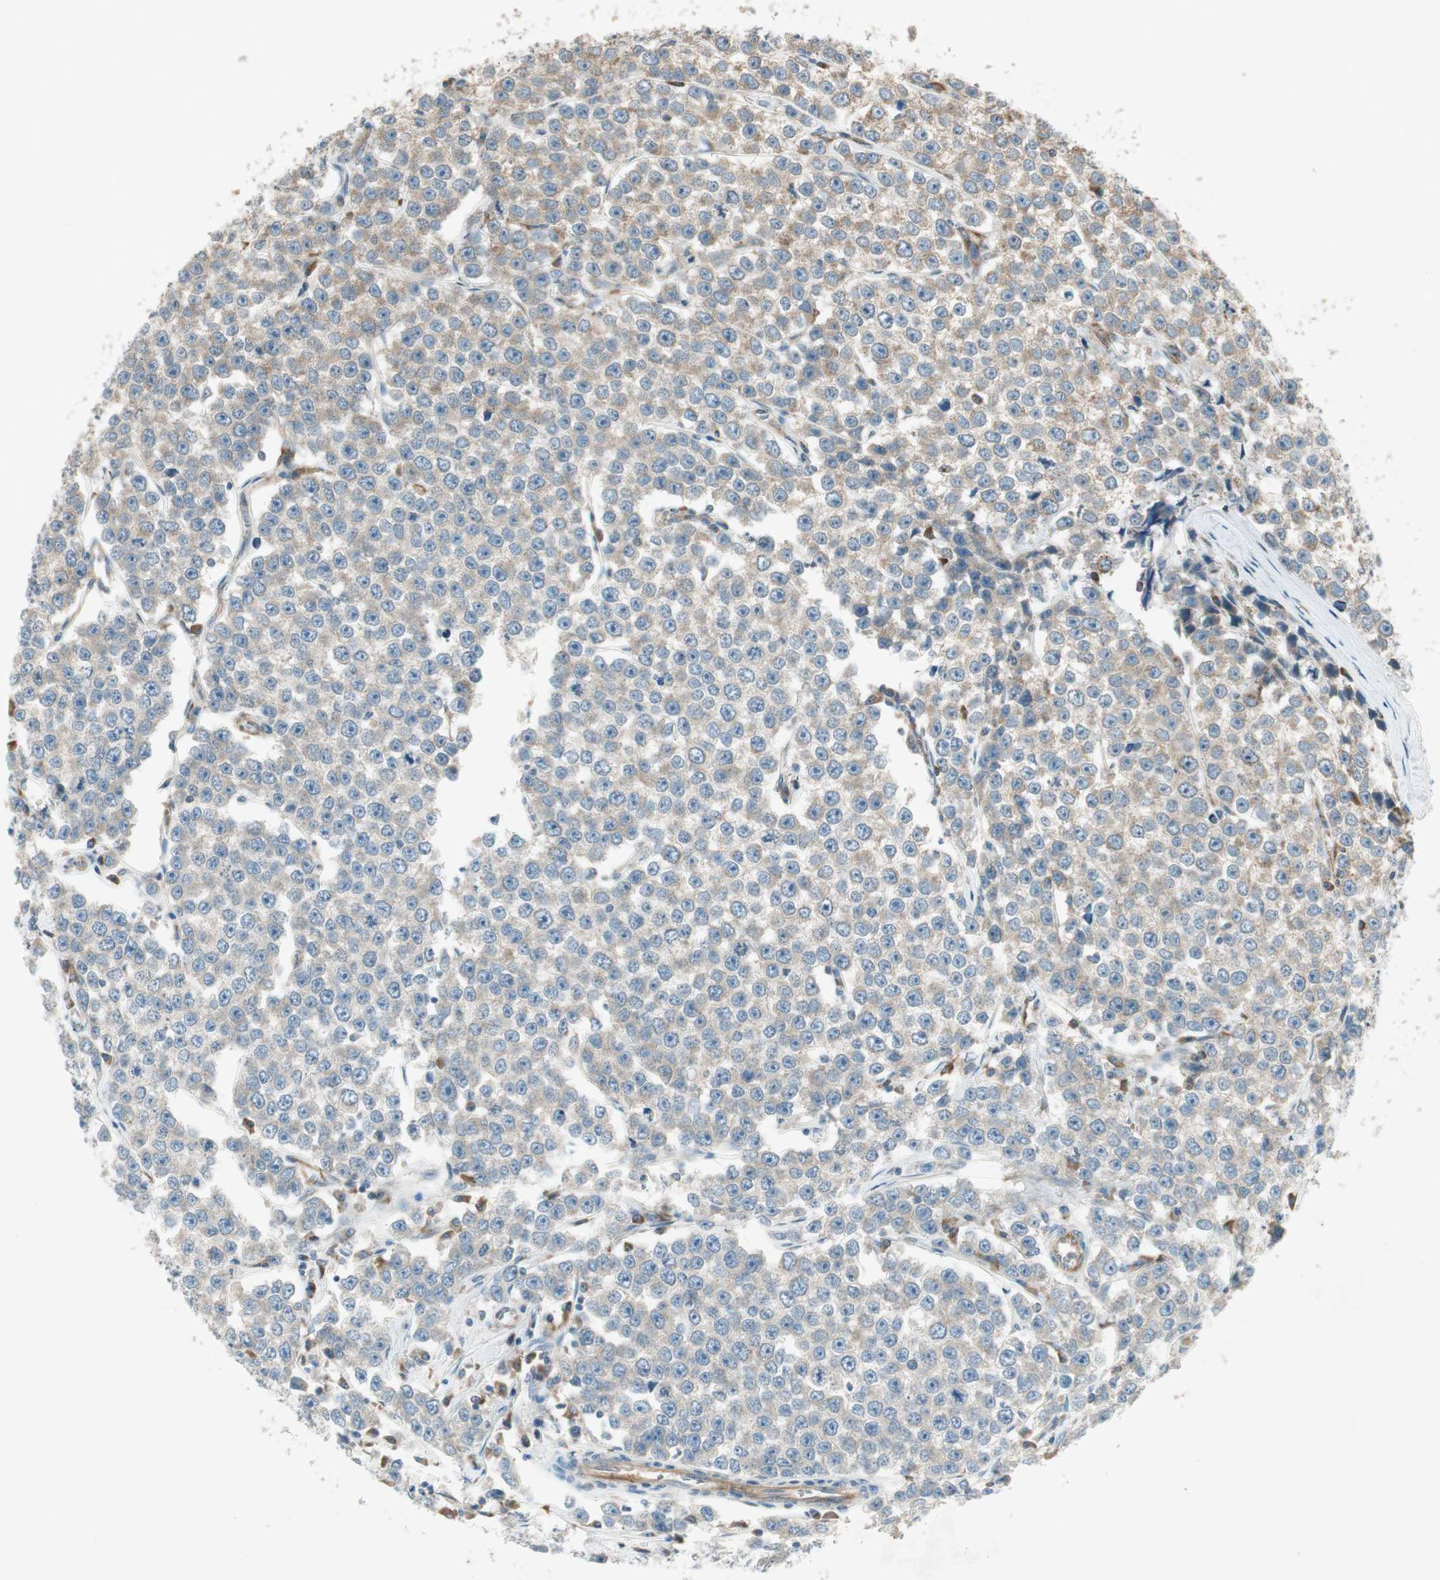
{"staining": {"intensity": "weak", "quantity": ">75%", "location": "cytoplasmic/membranous"}, "tissue": "testis cancer", "cell_type": "Tumor cells", "image_type": "cancer", "snomed": [{"axis": "morphology", "description": "Seminoma, NOS"}, {"axis": "morphology", "description": "Carcinoma, Embryonal, NOS"}, {"axis": "topography", "description": "Testis"}], "caption": "Immunohistochemistry of human seminoma (testis) demonstrates low levels of weak cytoplasmic/membranous expression in approximately >75% of tumor cells.", "gene": "CHADL", "patient": {"sex": "male", "age": 52}}